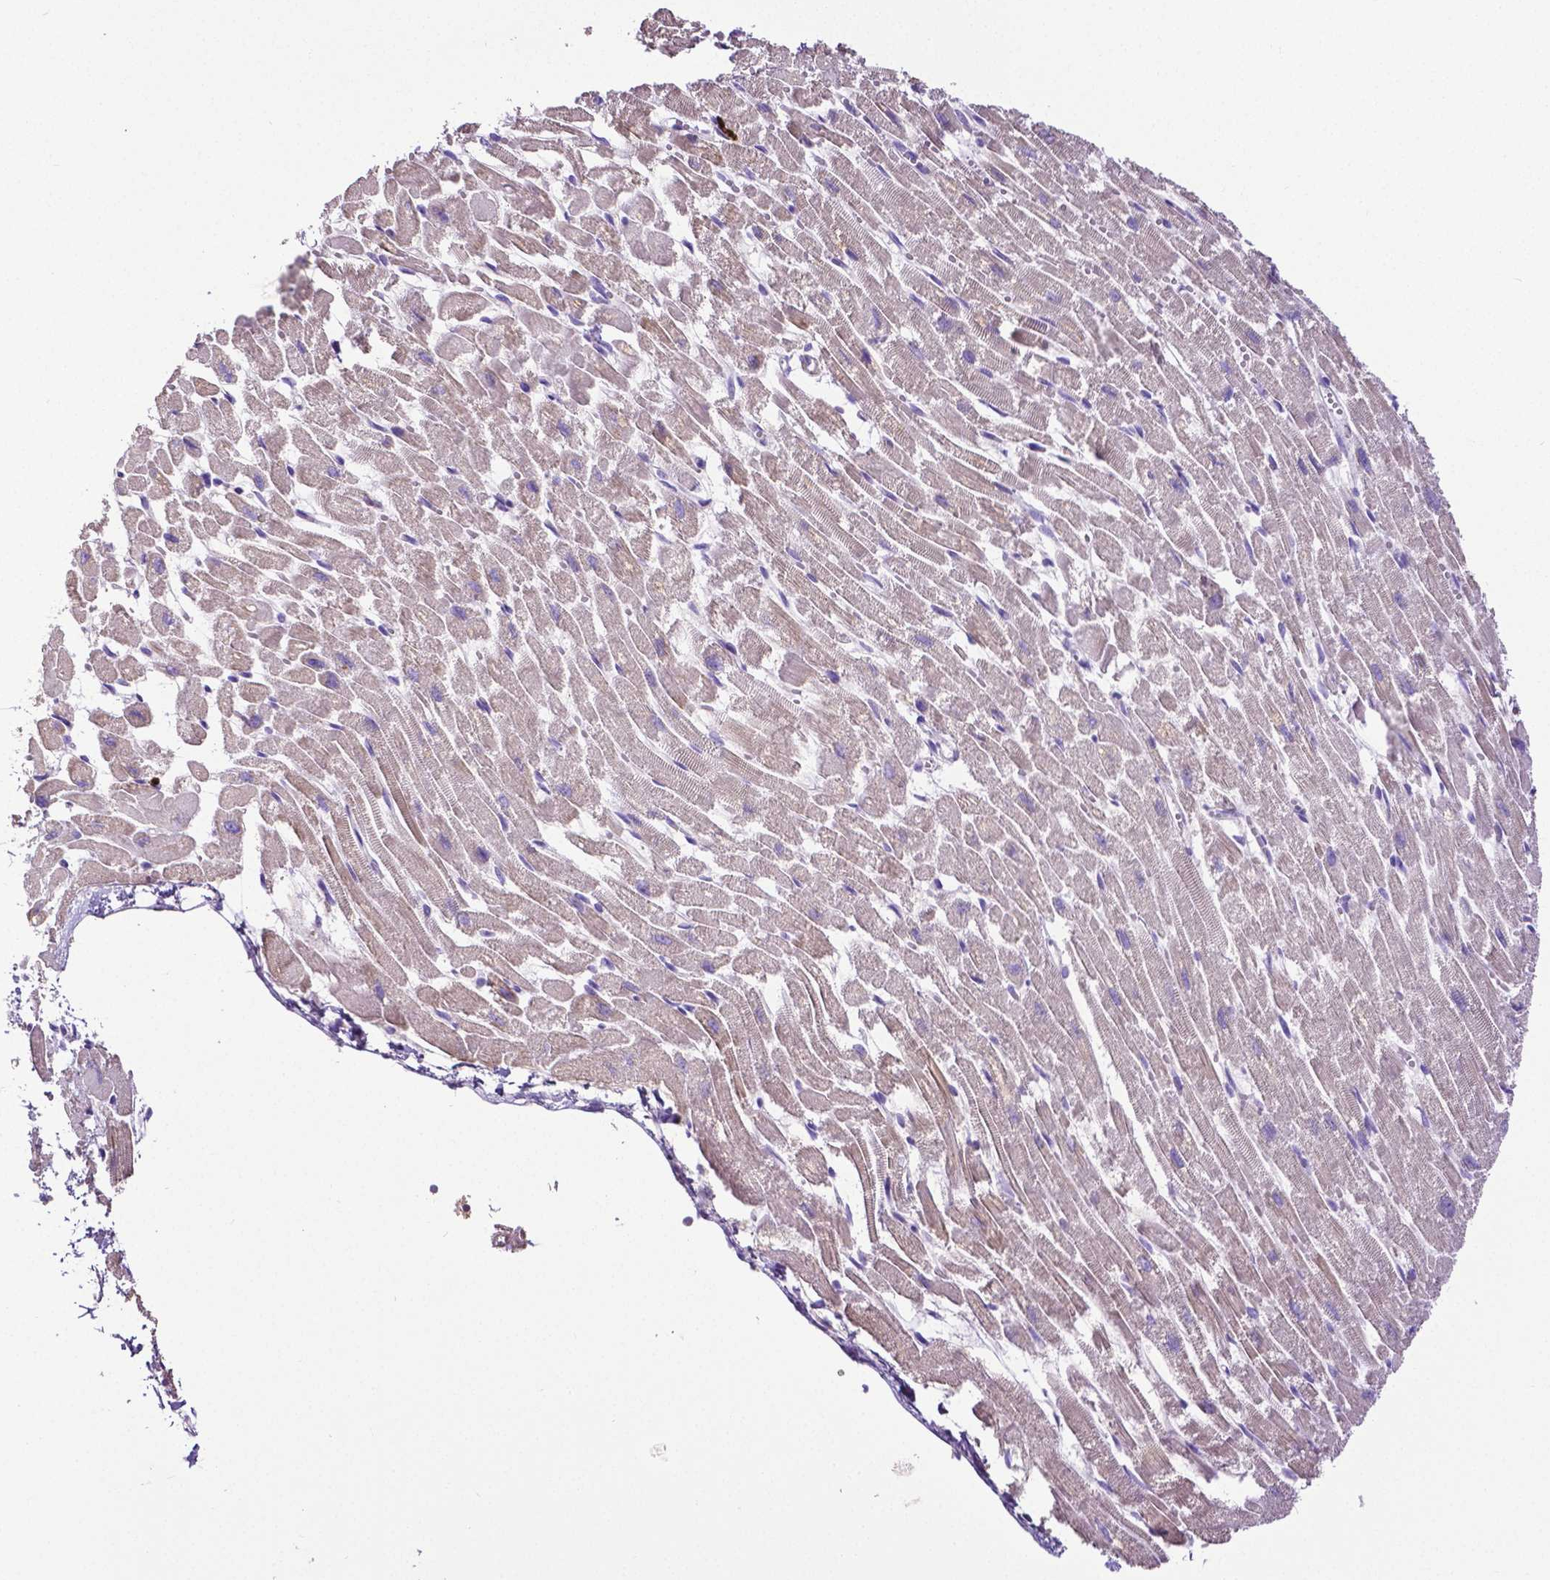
{"staining": {"intensity": "weak", "quantity": "<25%", "location": "cytoplasmic/membranous"}, "tissue": "heart muscle", "cell_type": "Cardiomyocytes", "image_type": "normal", "snomed": [{"axis": "morphology", "description": "Normal tissue, NOS"}, {"axis": "topography", "description": "Heart"}], "caption": "Protein analysis of normal heart muscle shows no significant positivity in cardiomyocytes. (DAB immunohistochemistry, high magnification).", "gene": "MMP9", "patient": {"sex": "female", "age": 52}}